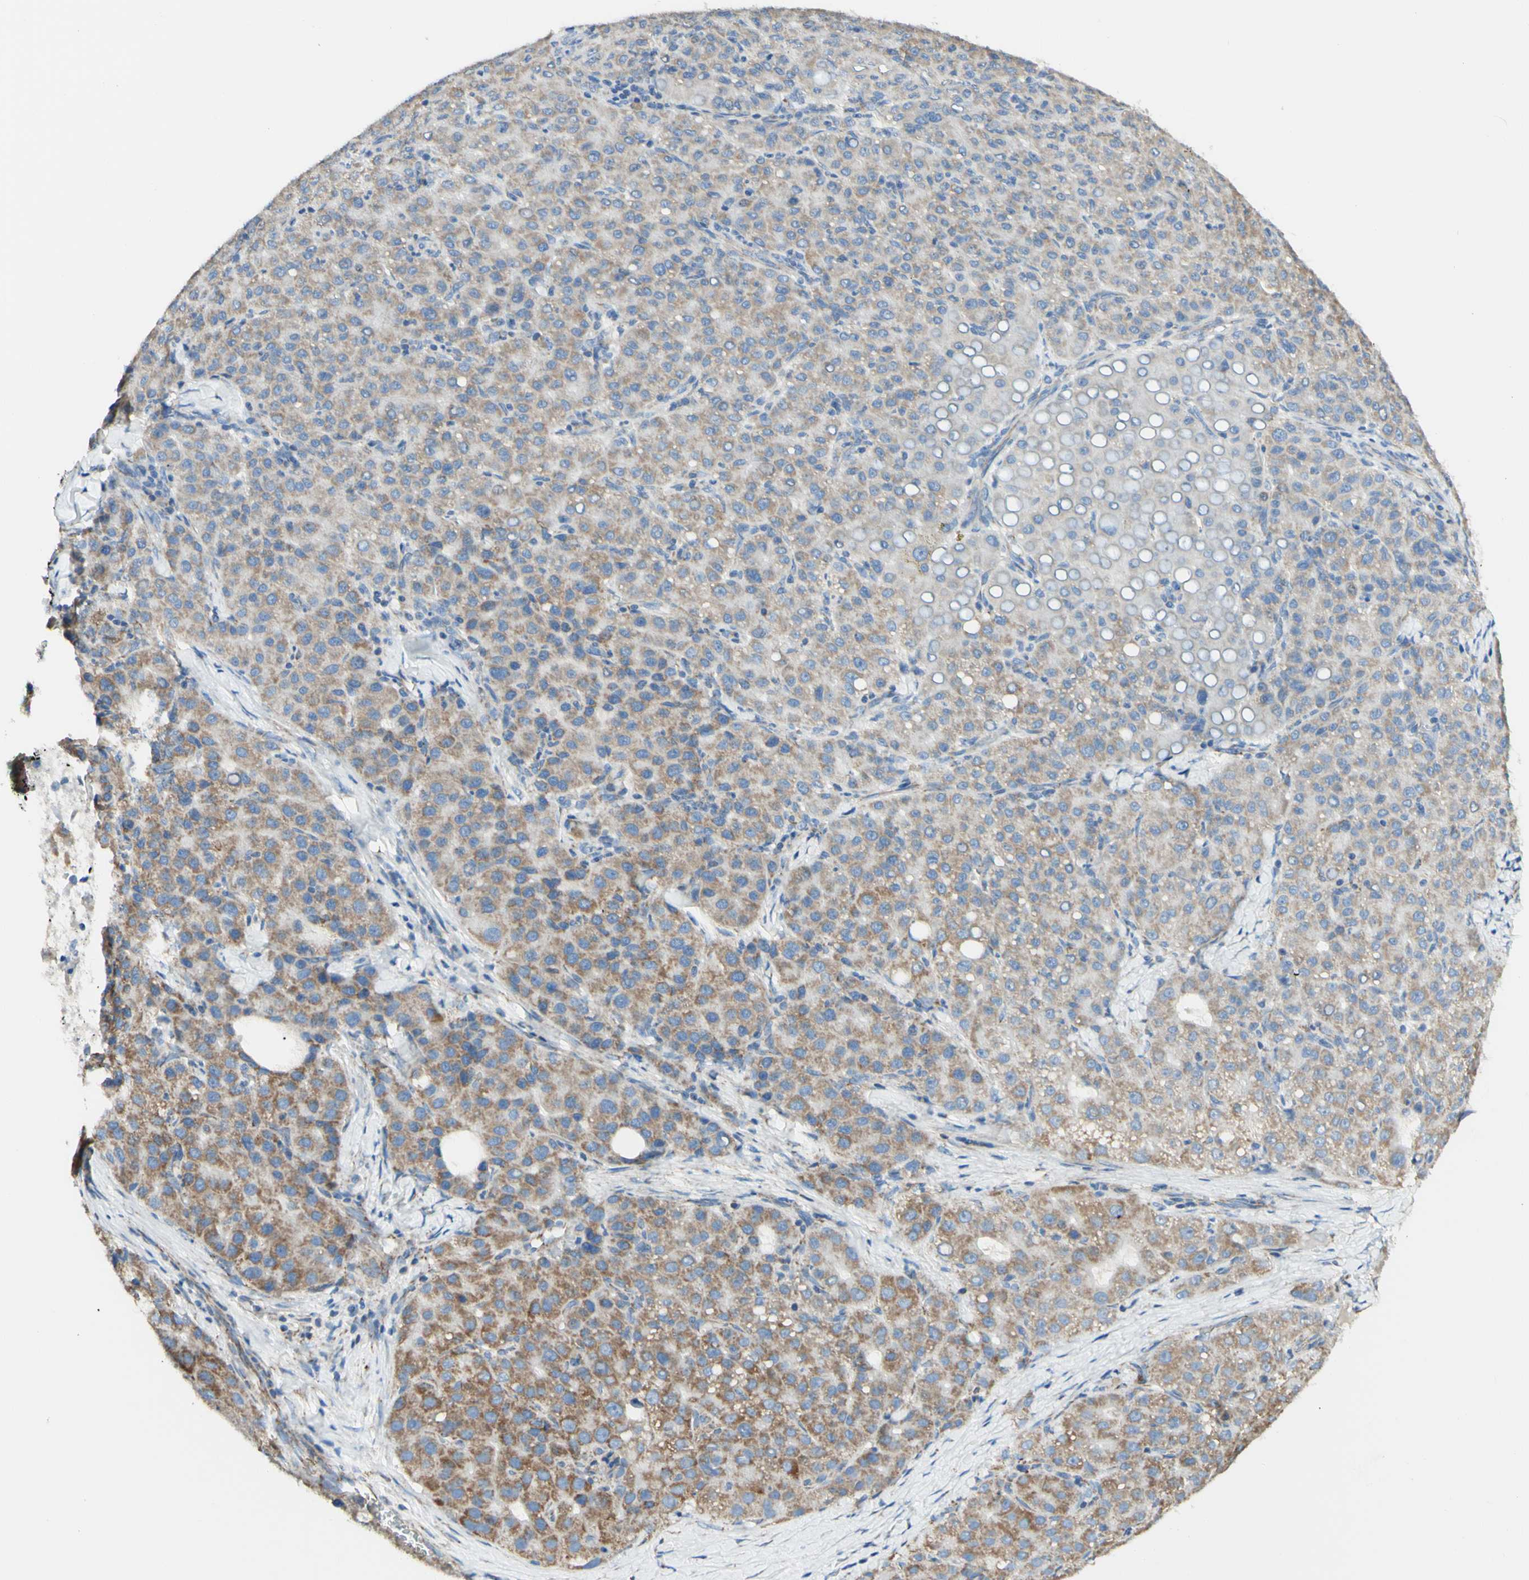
{"staining": {"intensity": "moderate", "quantity": ">75%", "location": "cytoplasmic/membranous"}, "tissue": "liver cancer", "cell_type": "Tumor cells", "image_type": "cancer", "snomed": [{"axis": "morphology", "description": "Carcinoma, Hepatocellular, NOS"}, {"axis": "topography", "description": "Liver"}], "caption": "A high-resolution micrograph shows IHC staining of liver cancer, which exhibits moderate cytoplasmic/membranous expression in approximately >75% of tumor cells.", "gene": "ARMC10", "patient": {"sex": "male", "age": 65}}